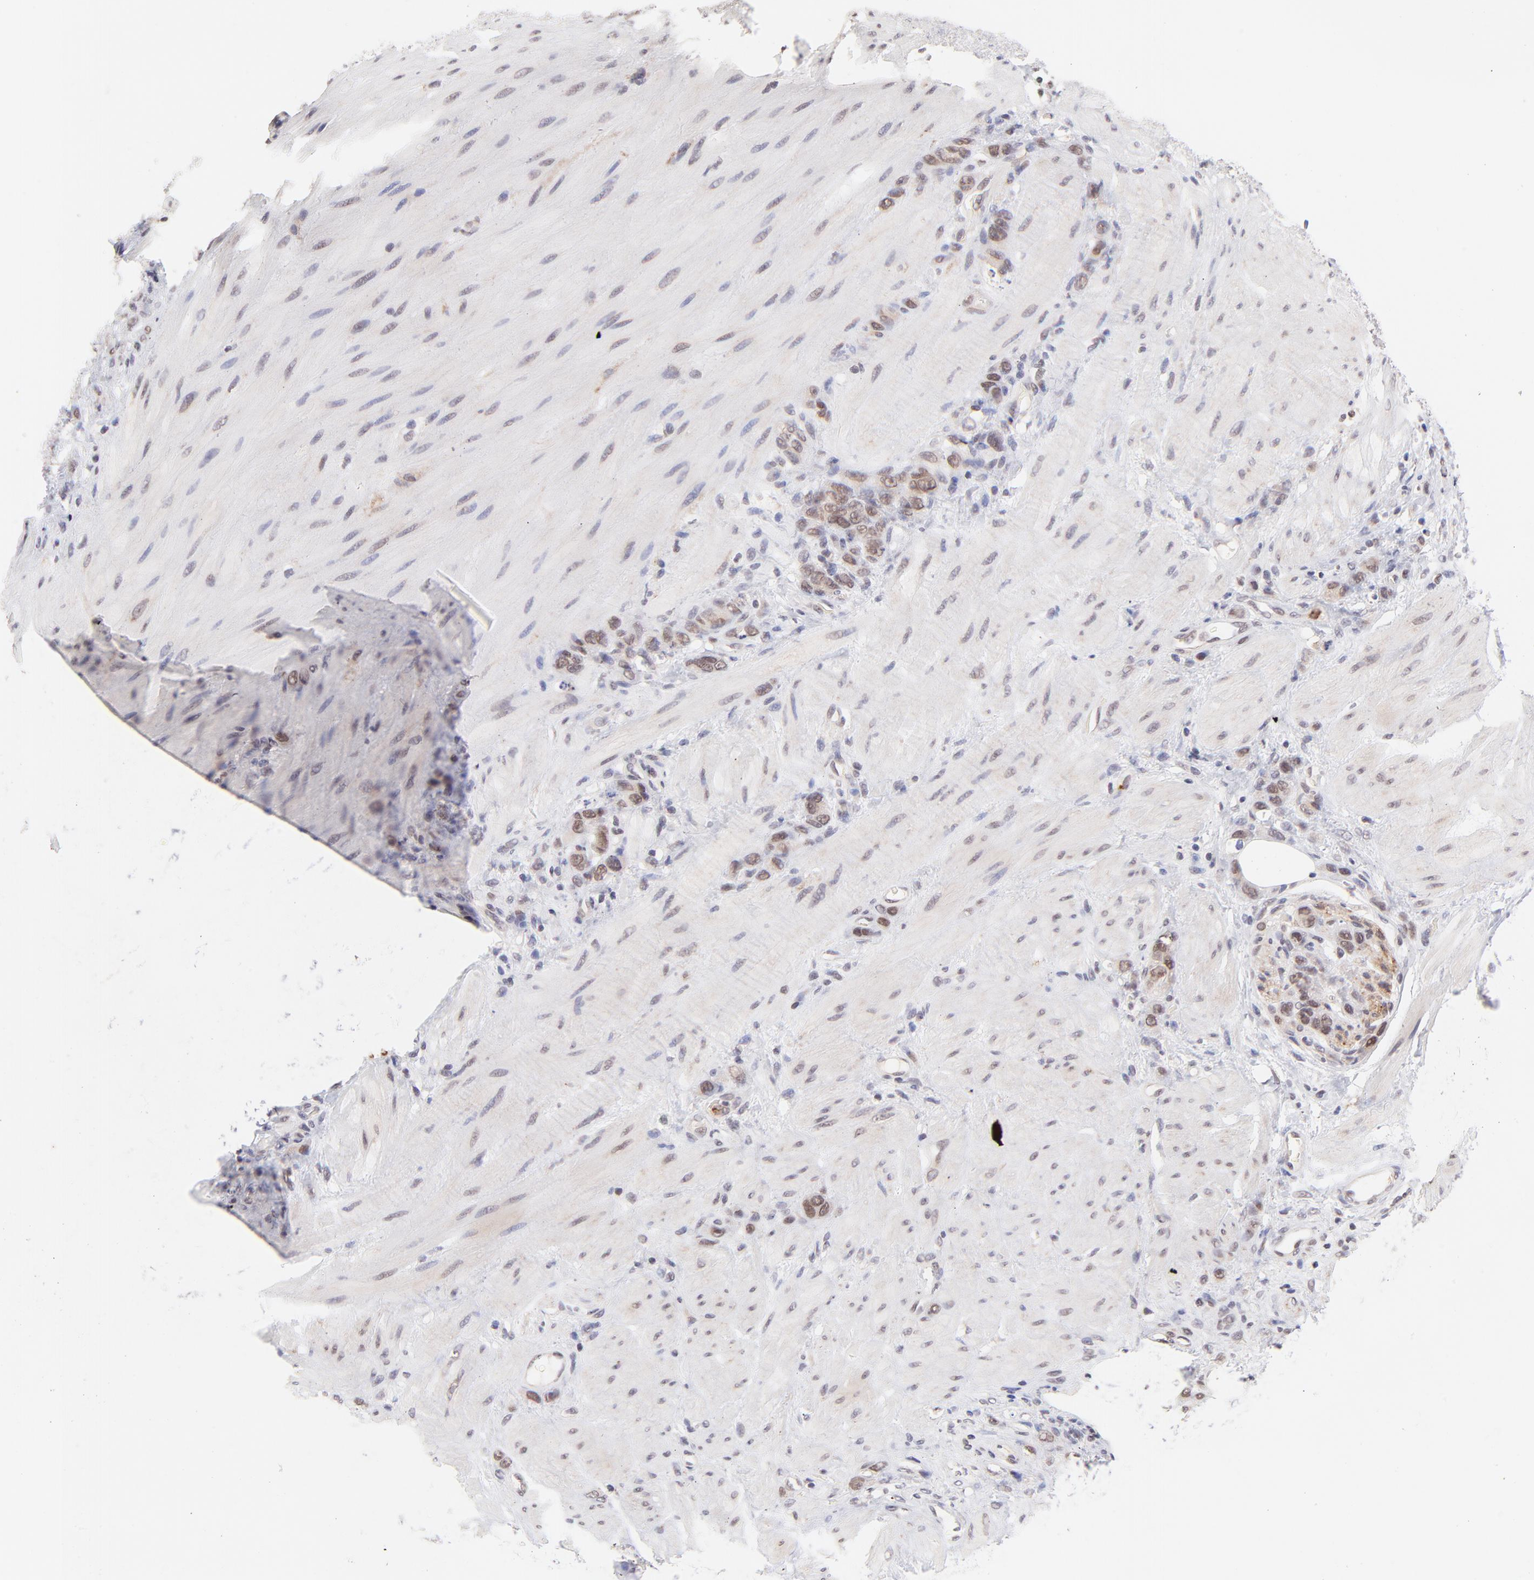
{"staining": {"intensity": "moderate", "quantity": ">75%", "location": "nuclear"}, "tissue": "stomach cancer", "cell_type": "Tumor cells", "image_type": "cancer", "snomed": [{"axis": "morphology", "description": "Normal tissue, NOS"}, {"axis": "morphology", "description": "Adenocarcinoma, NOS"}, {"axis": "topography", "description": "Stomach"}], "caption": "Human adenocarcinoma (stomach) stained with a brown dye displays moderate nuclear positive expression in approximately >75% of tumor cells.", "gene": "MED12", "patient": {"sex": "male", "age": 82}}